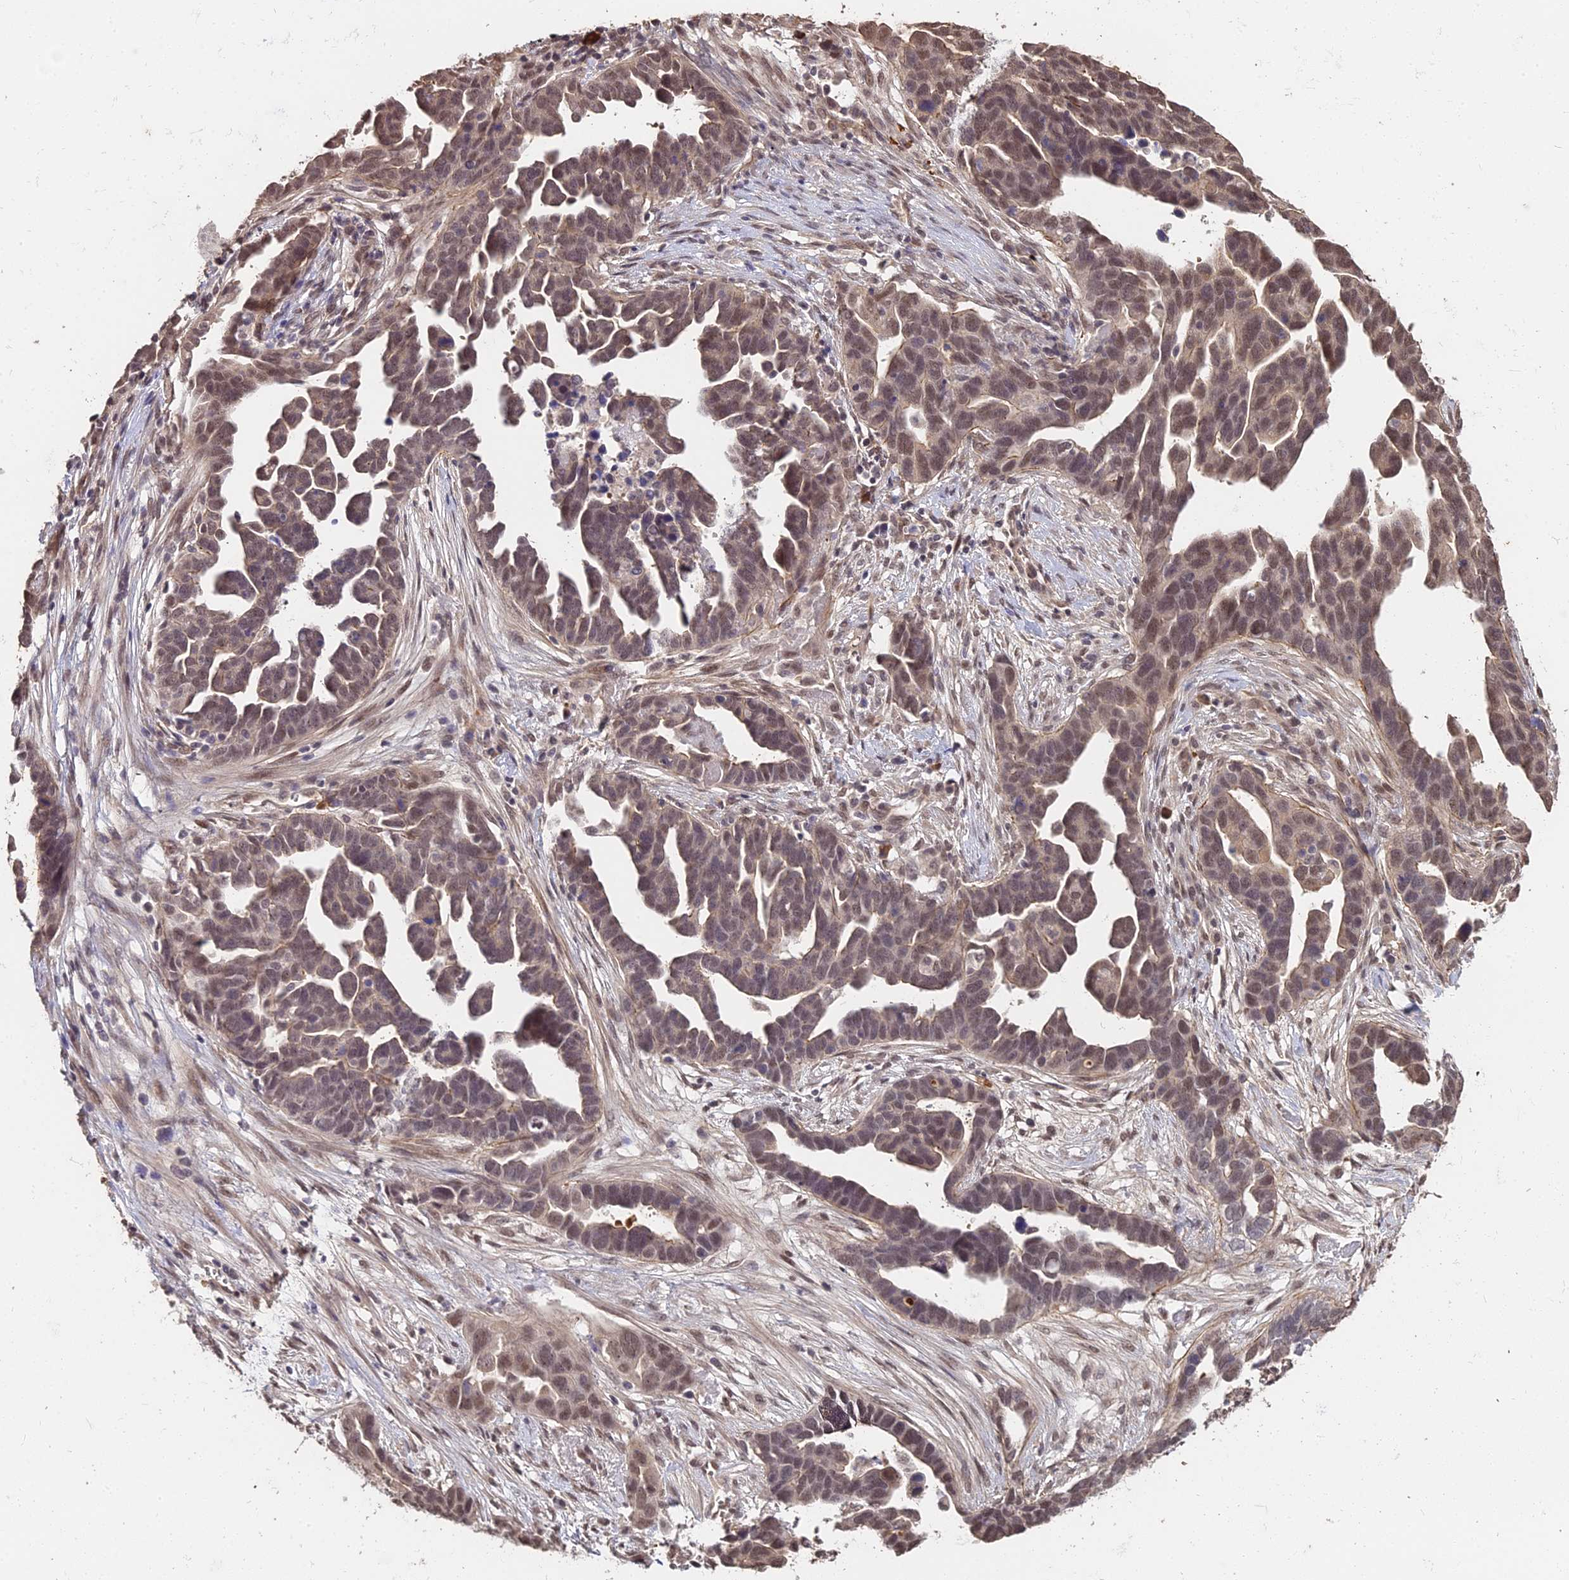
{"staining": {"intensity": "weak", "quantity": "25%-75%", "location": "nuclear"}, "tissue": "ovarian cancer", "cell_type": "Tumor cells", "image_type": "cancer", "snomed": [{"axis": "morphology", "description": "Cystadenocarcinoma, serous, NOS"}, {"axis": "topography", "description": "Ovary"}], "caption": "The photomicrograph reveals immunohistochemical staining of serous cystadenocarcinoma (ovarian). There is weak nuclear positivity is identified in about 25%-75% of tumor cells.", "gene": "ZDBF2", "patient": {"sex": "female", "age": 54}}